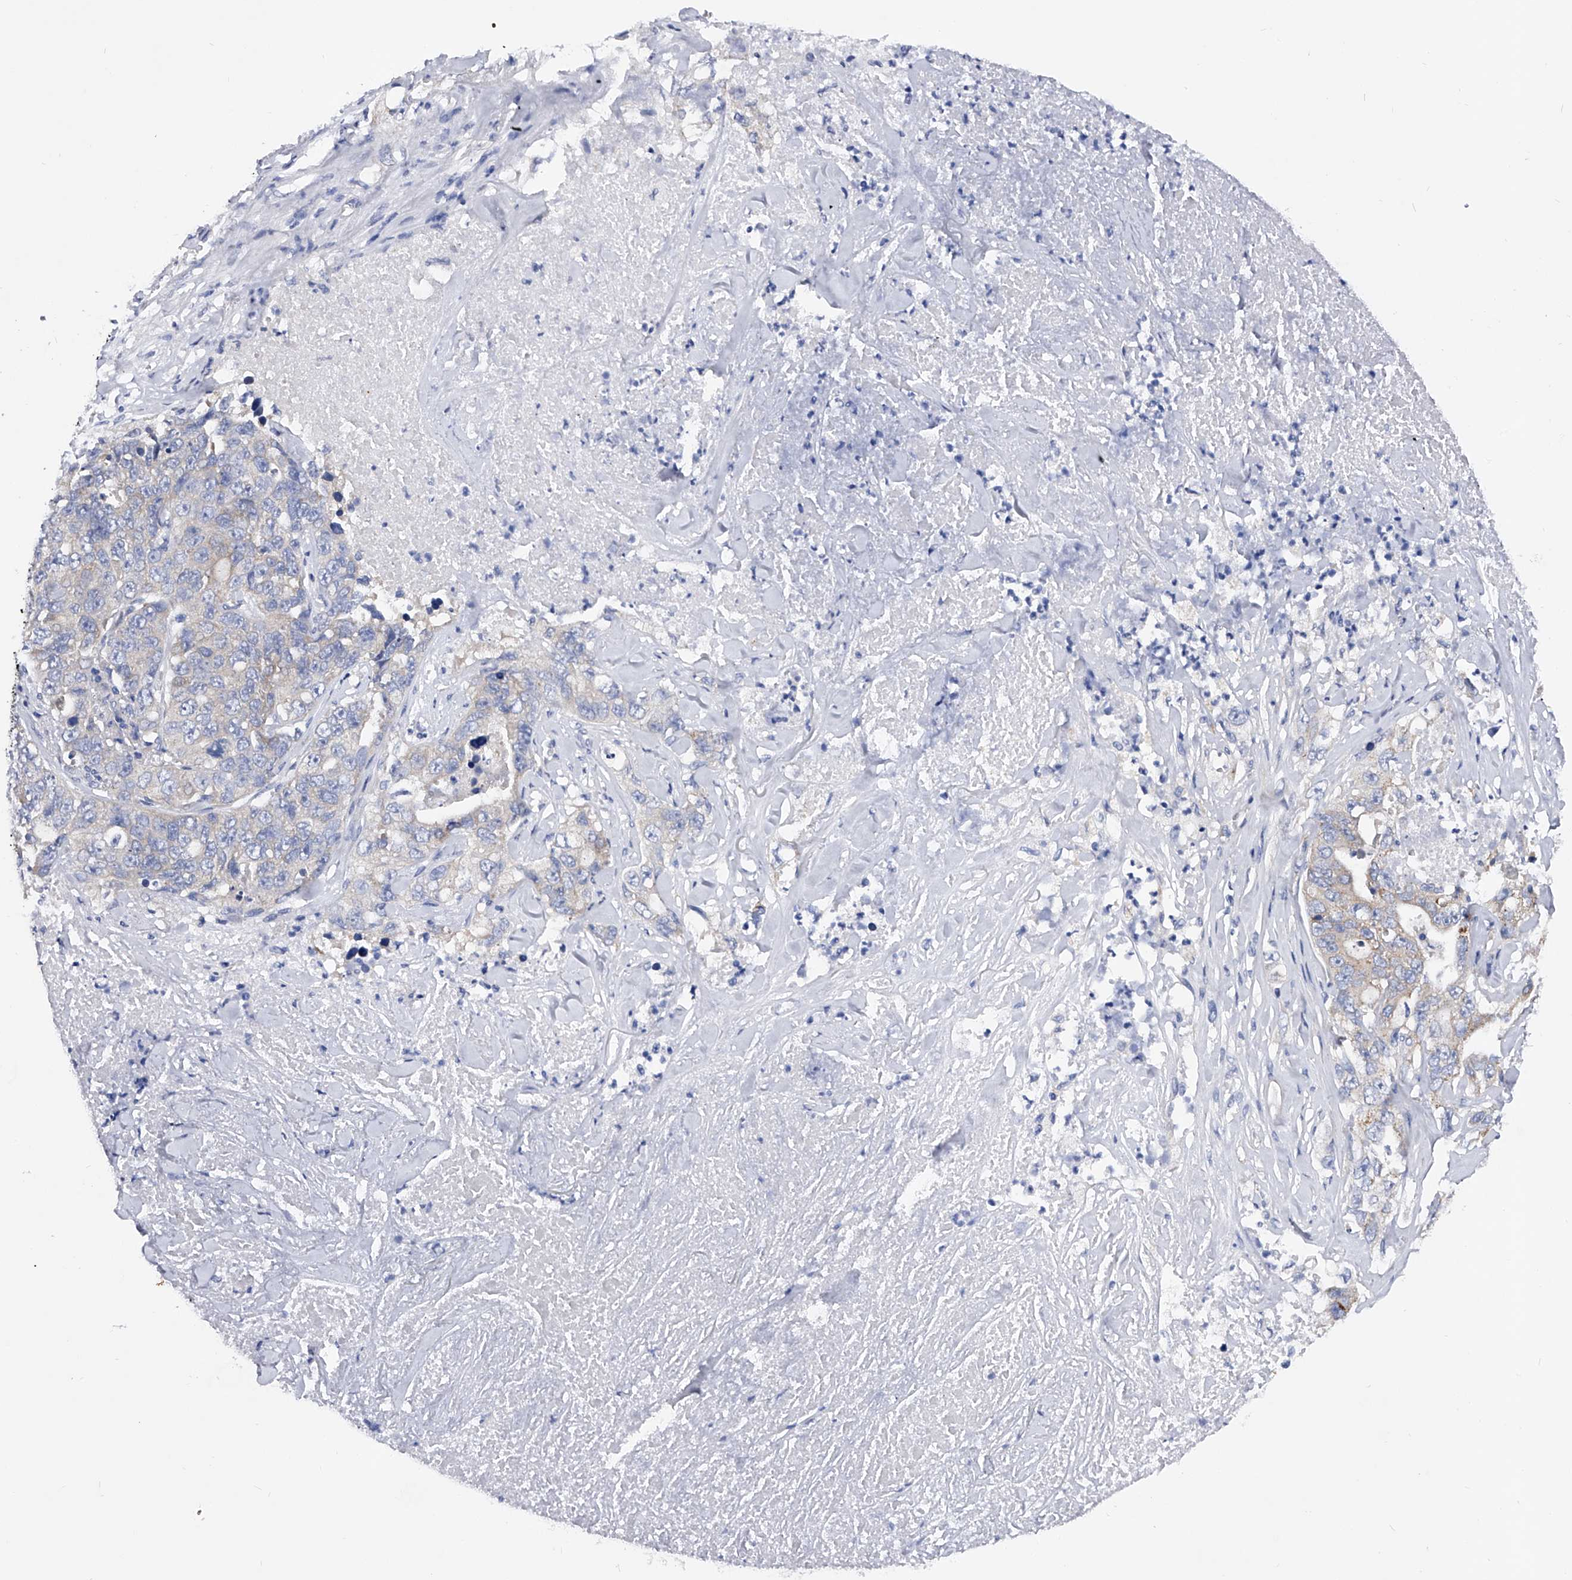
{"staining": {"intensity": "negative", "quantity": "none", "location": "none"}, "tissue": "lung cancer", "cell_type": "Tumor cells", "image_type": "cancer", "snomed": [{"axis": "morphology", "description": "Adenocarcinoma, NOS"}, {"axis": "topography", "description": "Lung"}], "caption": "Human adenocarcinoma (lung) stained for a protein using IHC demonstrates no expression in tumor cells.", "gene": "PPP5C", "patient": {"sex": "female", "age": 51}}